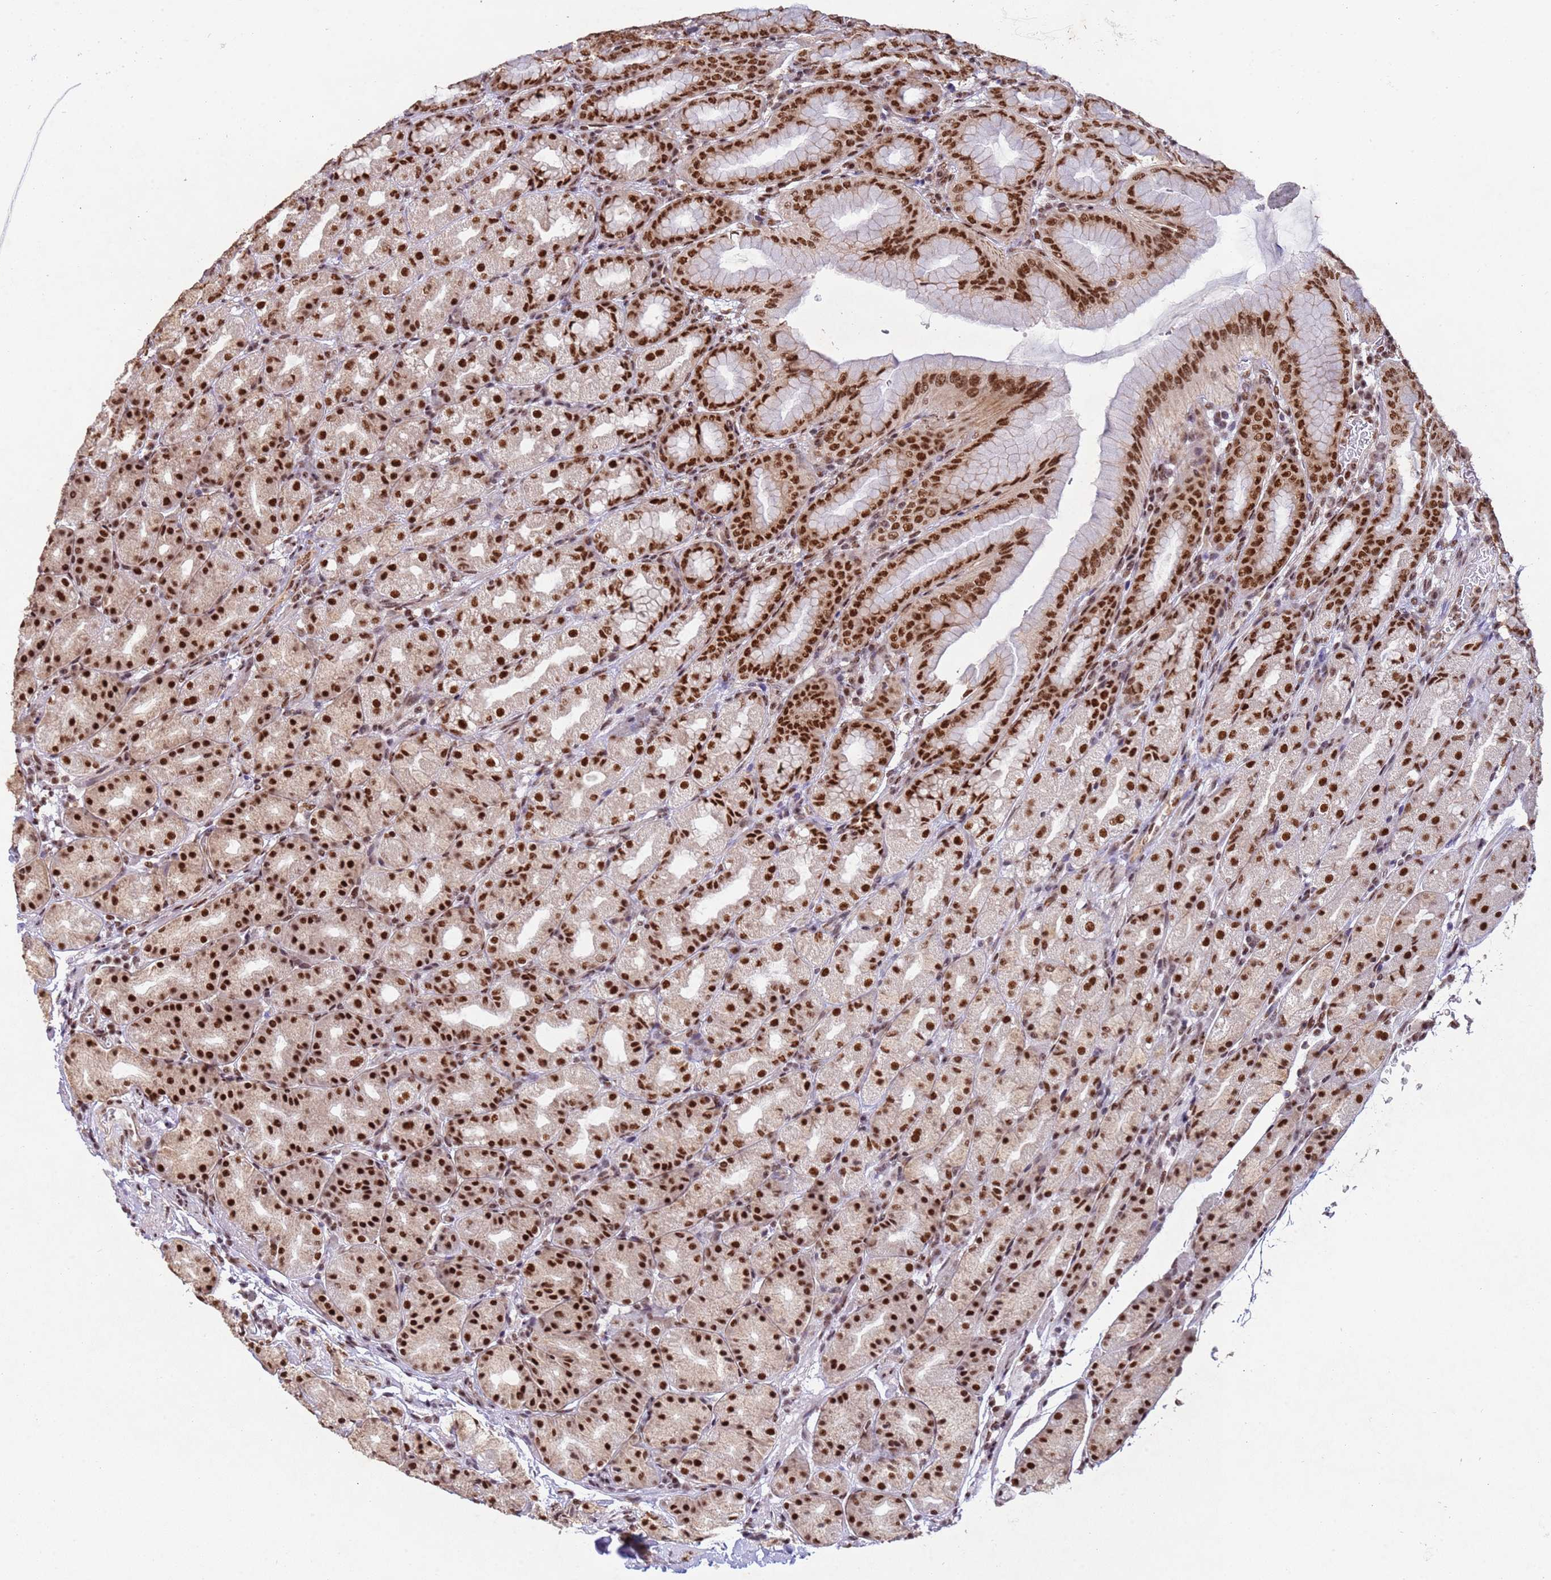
{"staining": {"intensity": "strong", "quantity": ">75%", "location": "nuclear"}, "tissue": "stomach", "cell_type": "Glandular cells", "image_type": "normal", "snomed": [{"axis": "morphology", "description": "Normal tissue, NOS"}, {"axis": "topography", "description": "Stomach, upper"}, {"axis": "topography", "description": "Stomach"}], "caption": "A high-resolution image shows immunohistochemistry staining of normal stomach, which exhibits strong nuclear expression in about >75% of glandular cells.", "gene": "ESF1", "patient": {"sex": "male", "age": 68}}